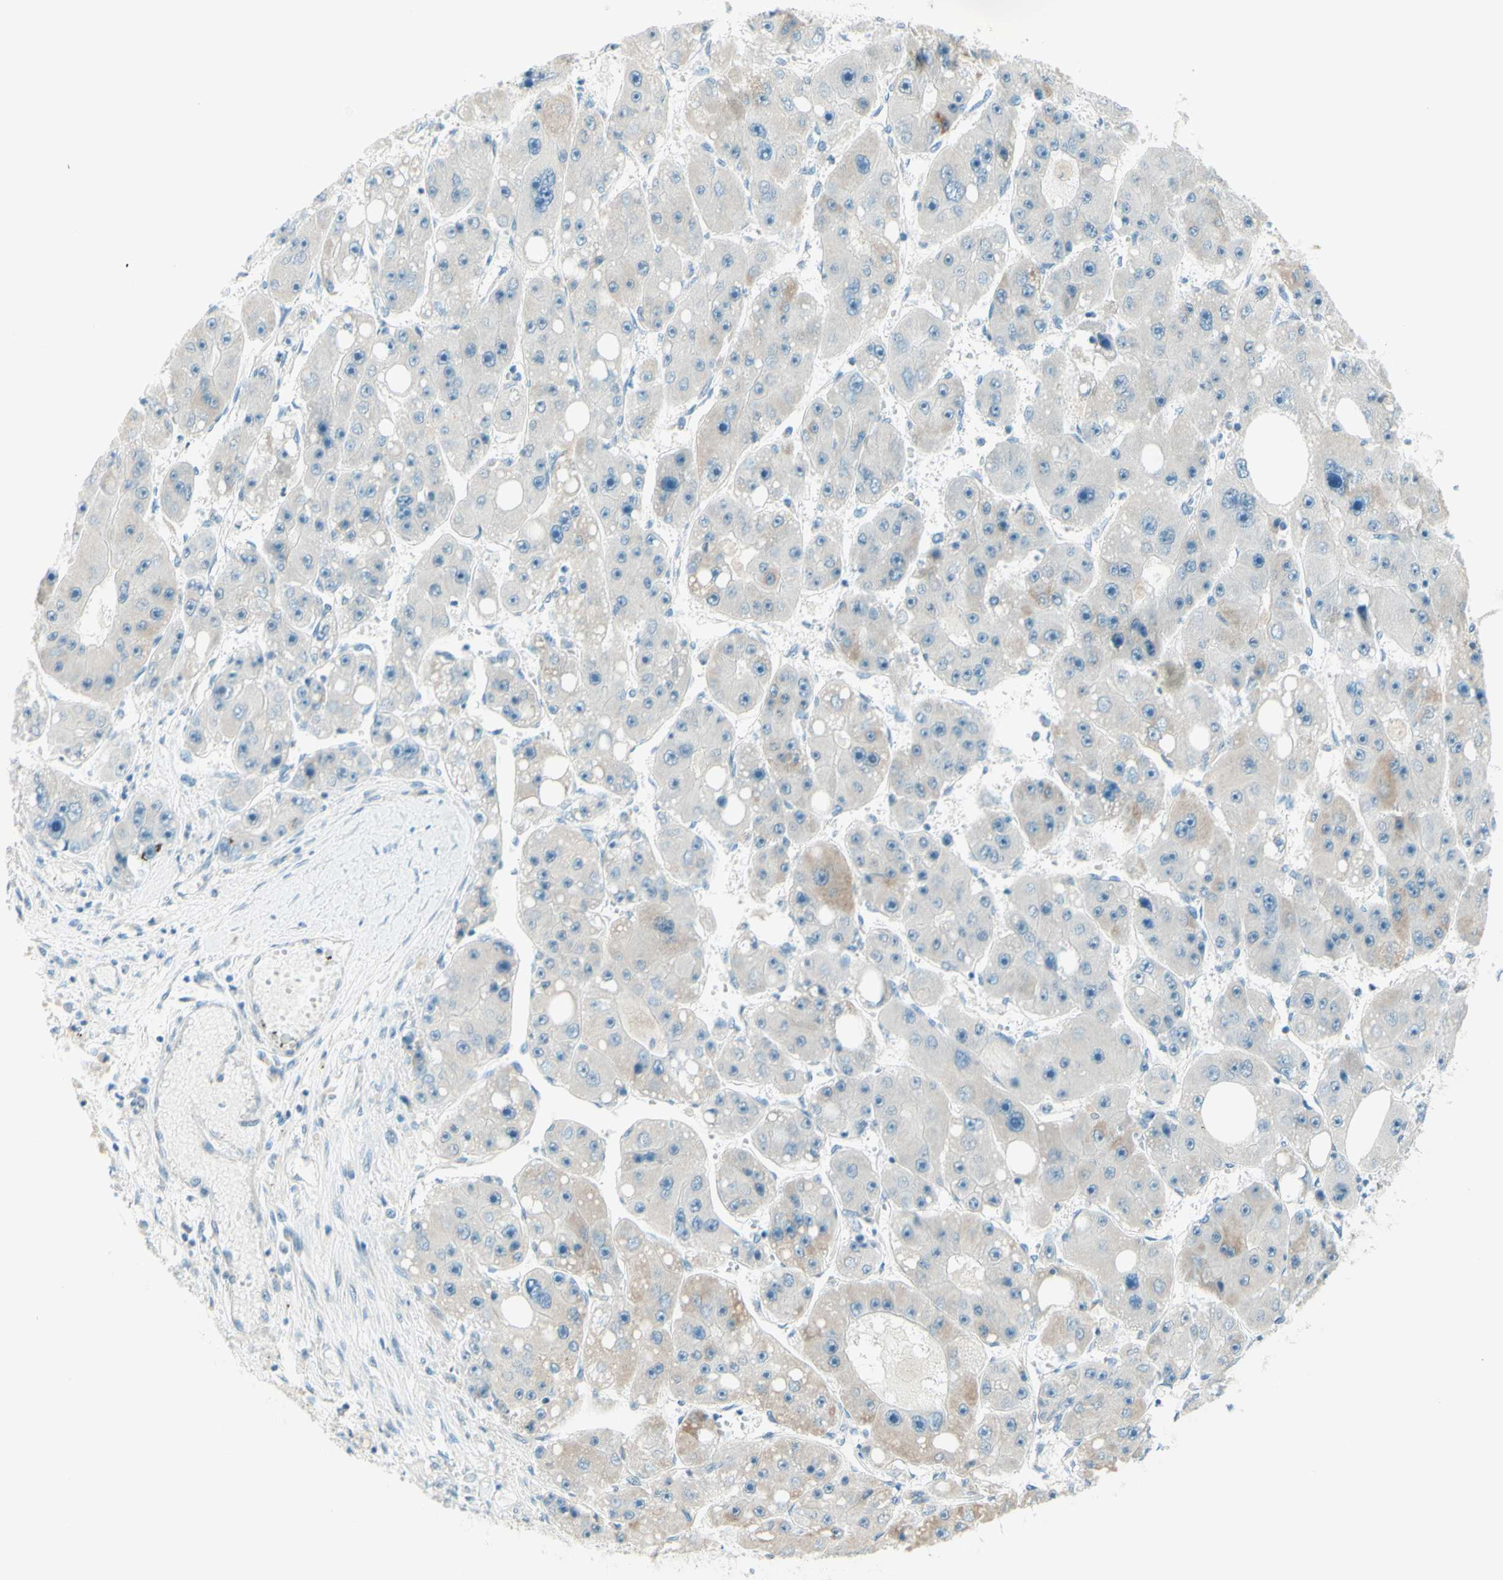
{"staining": {"intensity": "weak", "quantity": "<25%", "location": "cytoplasmic/membranous"}, "tissue": "liver cancer", "cell_type": "Tumor cells", "image_type": "cancer", "snomed": [{"axis": "morphology", "description": "Carcinoma, Hepatocellular, NOS"}, {"axis": "topography", "description": "Liver"}], "caption": "Micrograph shows no protein positivity in tumor cells of liver hepatocellular carcinoma tissue. (Immunohistochemistry (ihc), brightfield microscopy, high magnification).", "gene": "JPH1", "patient": {"sex": "female", "age": 61}}